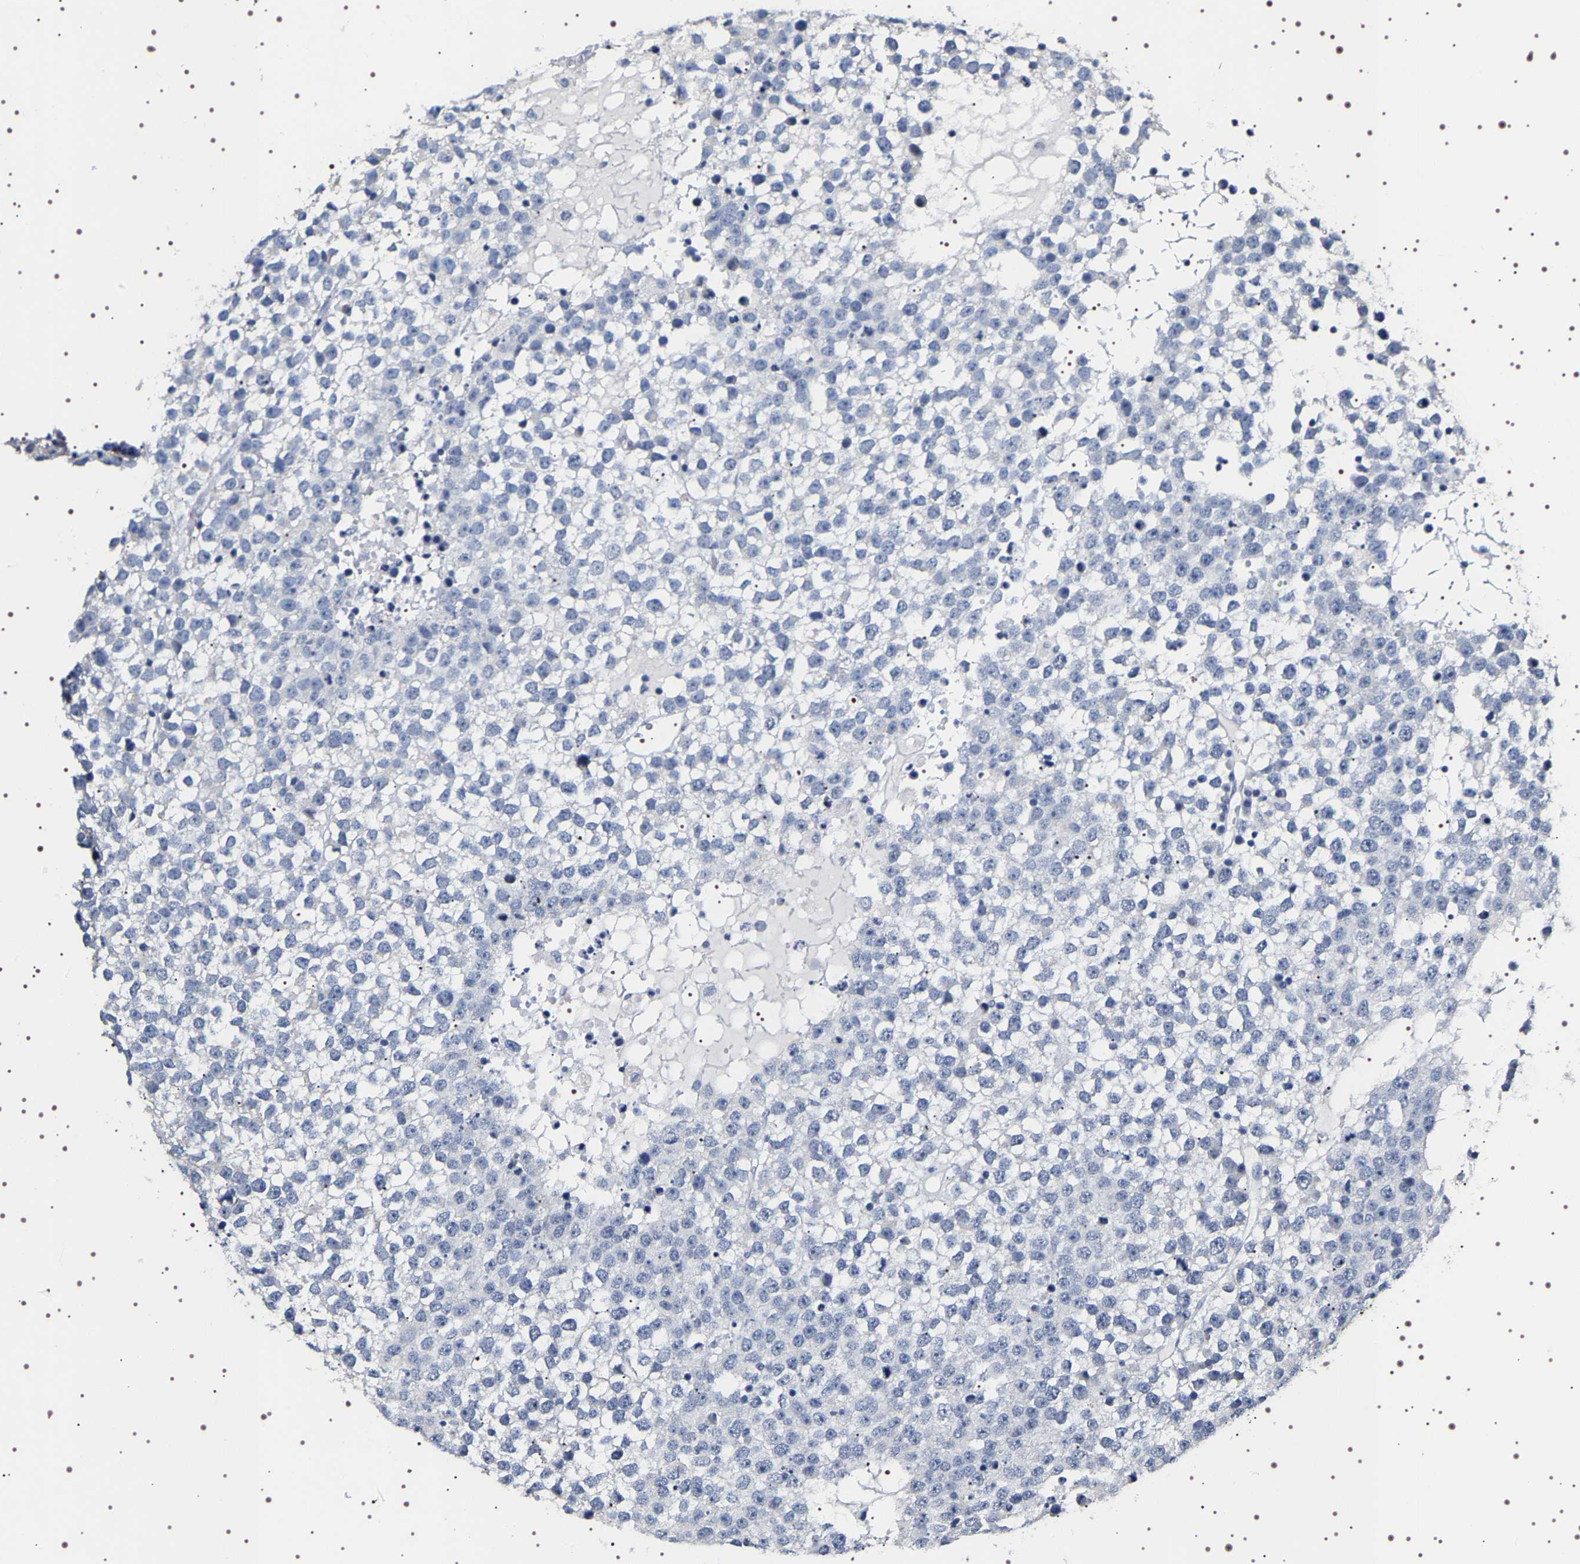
{"staining": {"intensity": "negative", "quantity": "none", "location": "none"}, "tissue": "testis cancer", "cell_type": "Tumor cells", "image_type": "cancer", "snomed": [{"axis": "morphology", "description": "Seminoma, NOS"}, {"axis": "topography", "description": "Testis"}], "caption": "Image shows no significant protein staining in tumor cells of seminoma (testis).", "gene": "UBQLN3", "patient": {"sex": "male", "age": 65}}